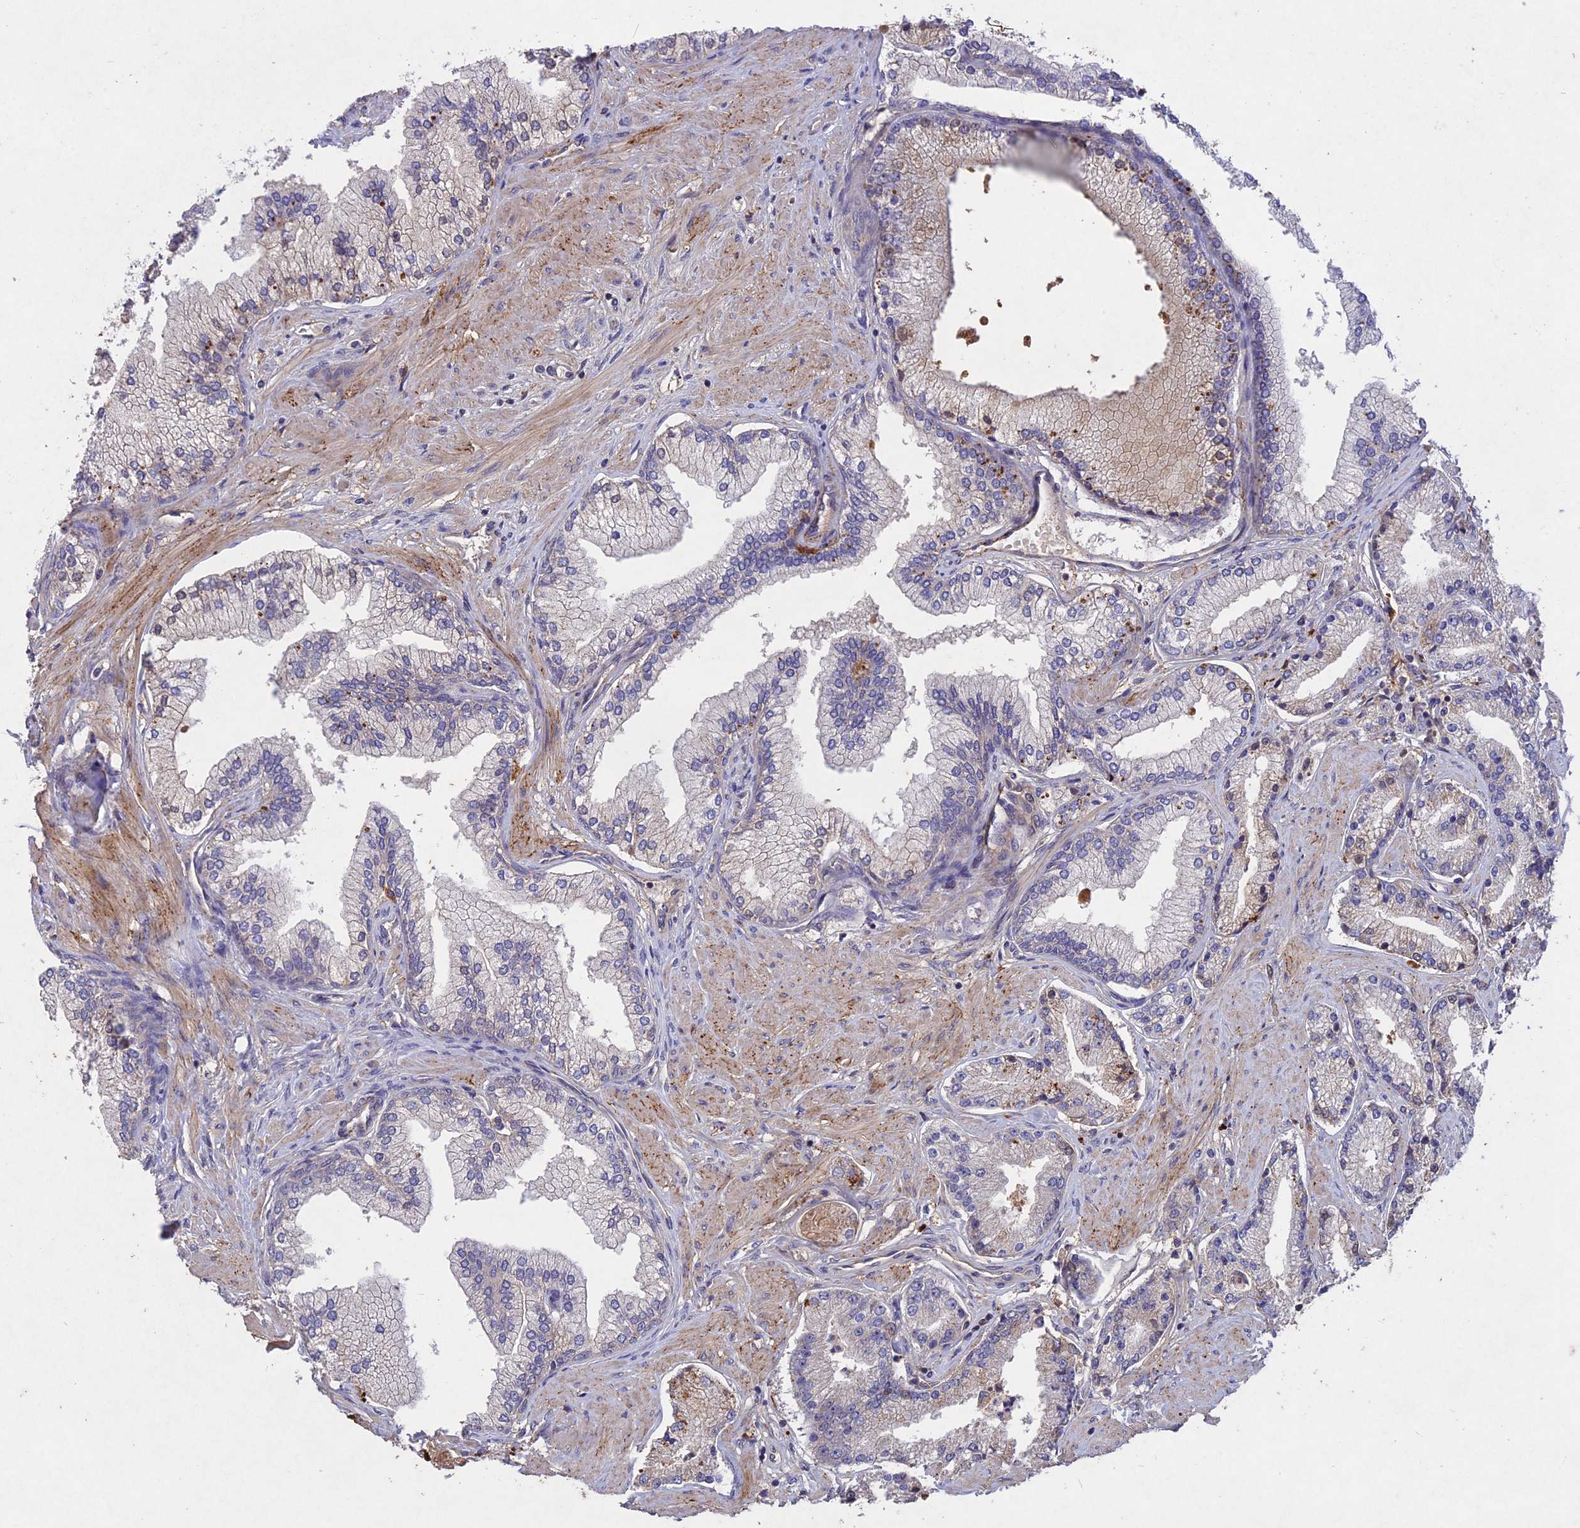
{"staining": {"intensity": "negative", "quantity": "none", "location": "none"}, "tissue": "prostate cancer", "cell_type": "Tumor cells", "image_type": "cancer", "snomed": [{"axis": "morphology", "description": "Adenocarcinoma, High grade"}, {"axis": "topography", "description": "Prostate"}], "caption": "Protein analysis of prostate high-grade adenocarcinoma shows no significant staining in tumor cells. The staining is performed using DAB brown chromogen with nuclei counter-stained in using hematoxylin.", "gene": "ADO", "patient": {"sex": "male", "age": 67}}